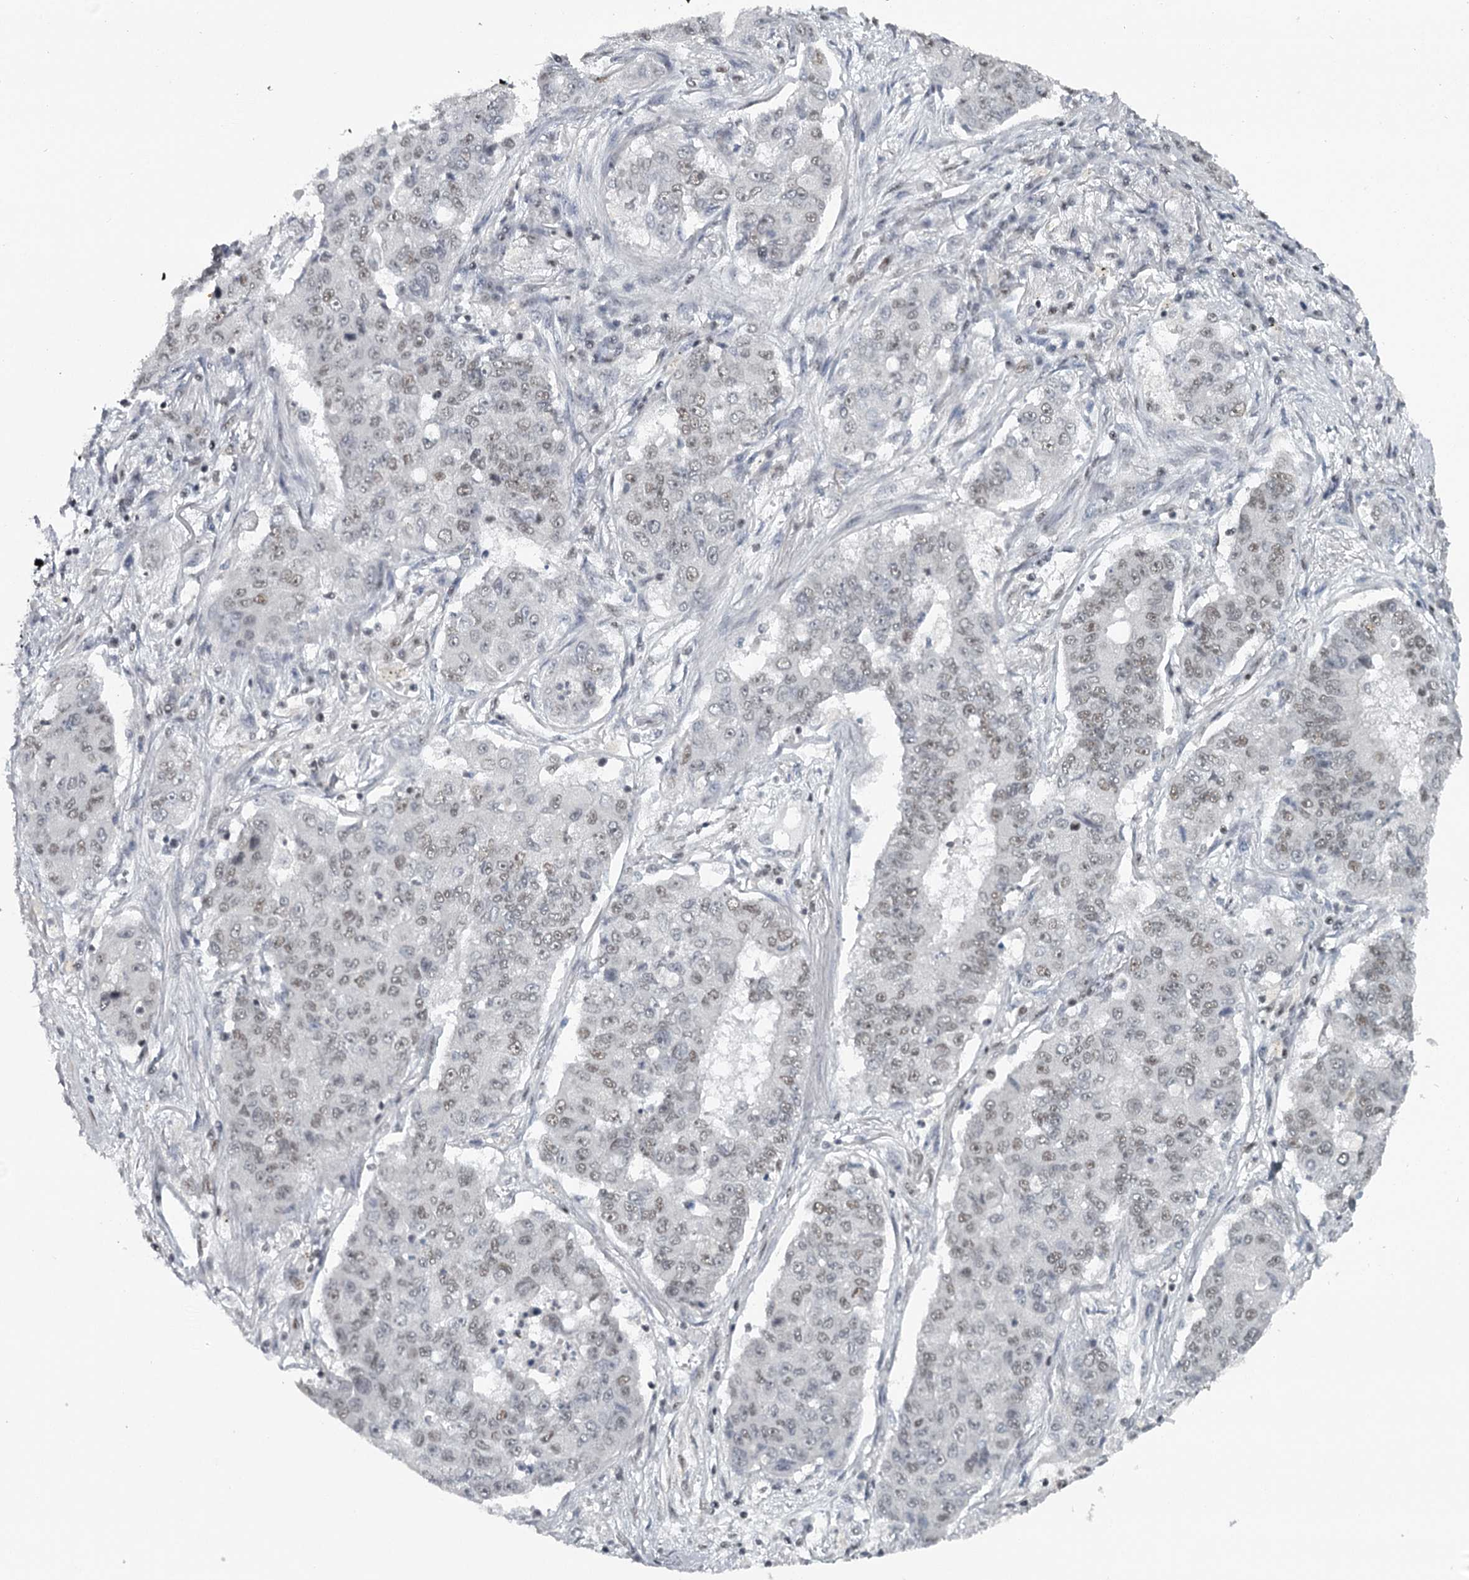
{"staining": {"intensity": "weak", "quantity": ">75%", "location": "nuclear"}, "tissue": "lung cancer", "cell_type": "Tumor cells", "image_type": "cancer", "snomed": [{"axis": "morphology", "description": "Squamous cell carcinoma, NOS"}, {"axis": "topography", "description": "Lung"}], "caption": "High-magnification brightfield microscopy of lung cancer stained with DAB (brown) and counterstained with hematoxylin (blue). tumor cells exhibit weak nuclear expression is seen in approximately>75% of cells. (DAB = brown stain, brightfield microscopy at high magnification).", "gene": "FAM13C", "patient": {"sex": "male", "age": 74}}